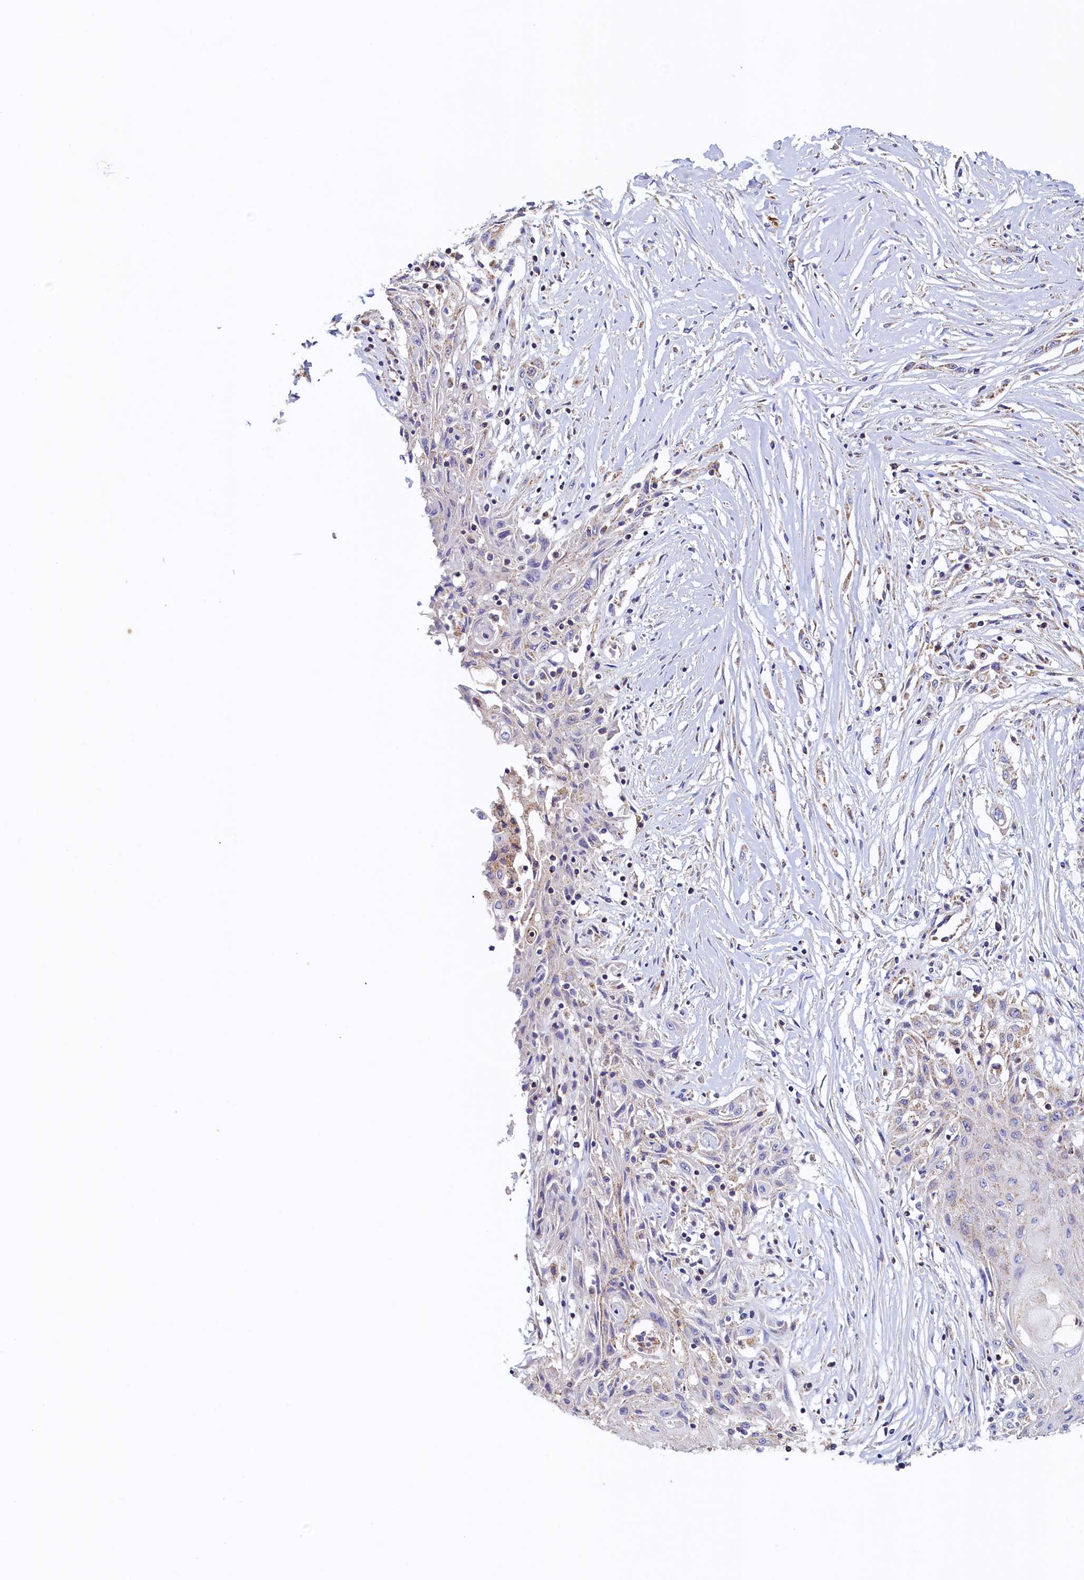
{"staining": {"intensity": "weak", "quantity": "<25%", "location": "cytoplasmic/membranous"}, "tissue": "skin cancer", "cell_type": "Tumor cells", "image_type": "cancer", "snomed": [{"axis": "morphology", "description": "Squamous cell carcinoma, NOS"}, {"axis": "morphology", "description": "Squamous cell carcinoma, metastatic, NOS"}, {"axis": "topography", "description": "Skin"}, {"axis": "topography", "description": "Lymph node"}], "caption": "A histopathology image of human skin metastatic squamous cell carcinoma is negative for staining in tumor cells.", "gene": "POC1A", "patient": {"sex": "male", "age": 75}}